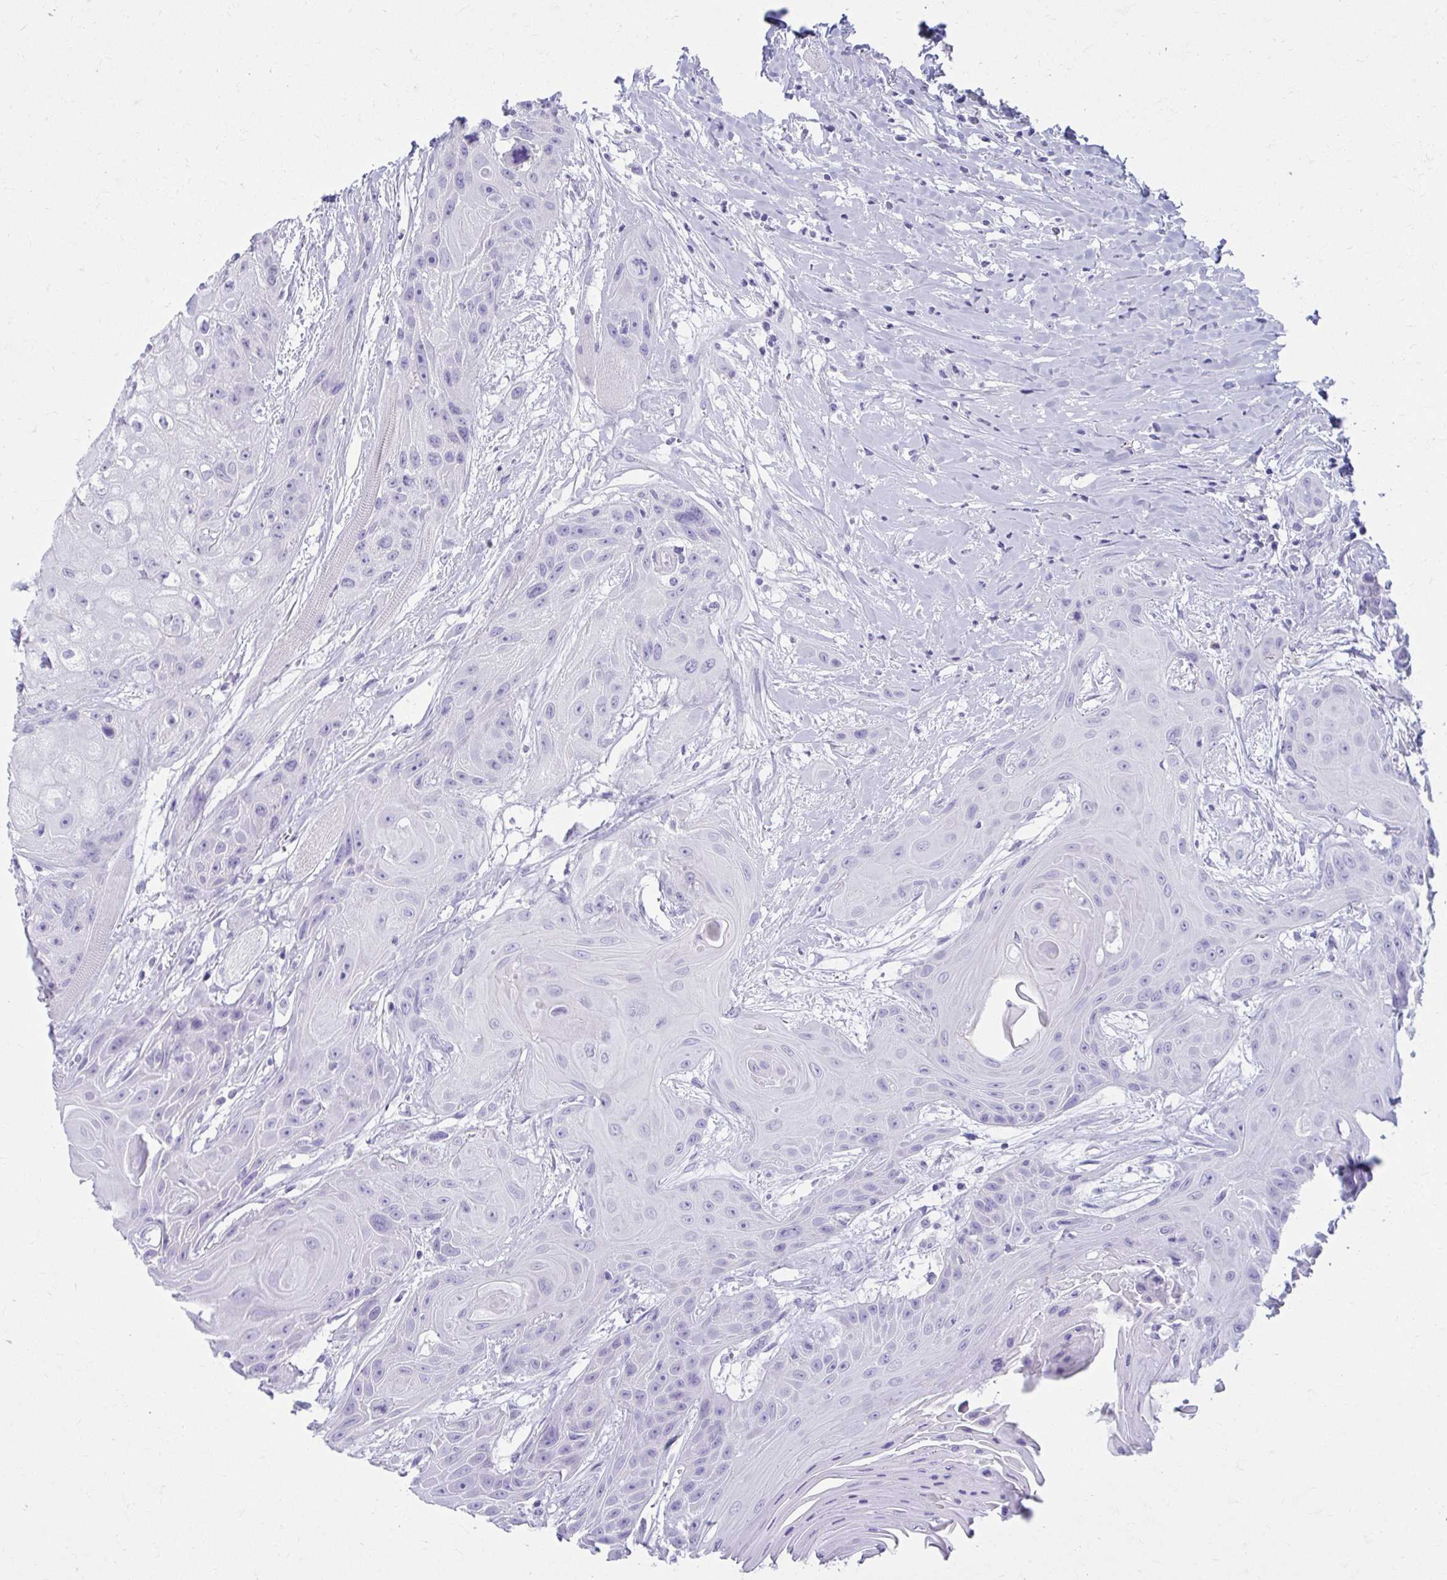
{"staining": {"intensity": "negative", "quantity": "none", "location": "none"}, "tissue": "head and neck cancer", "cell_type": "Tumor cells", "image_type": "cancer", "snomed": [{"axis": "morphology", "description": "Squamous cell carcinoma, NOS"}, {"axis": "topography", "description": "Head-Neck"}], "caption": "The image displays no staining of tumor cells in squamous cell carcinoma (head and neck).", "gene": "ATP4B", "patient": {"sex": "female", "age": 73}}